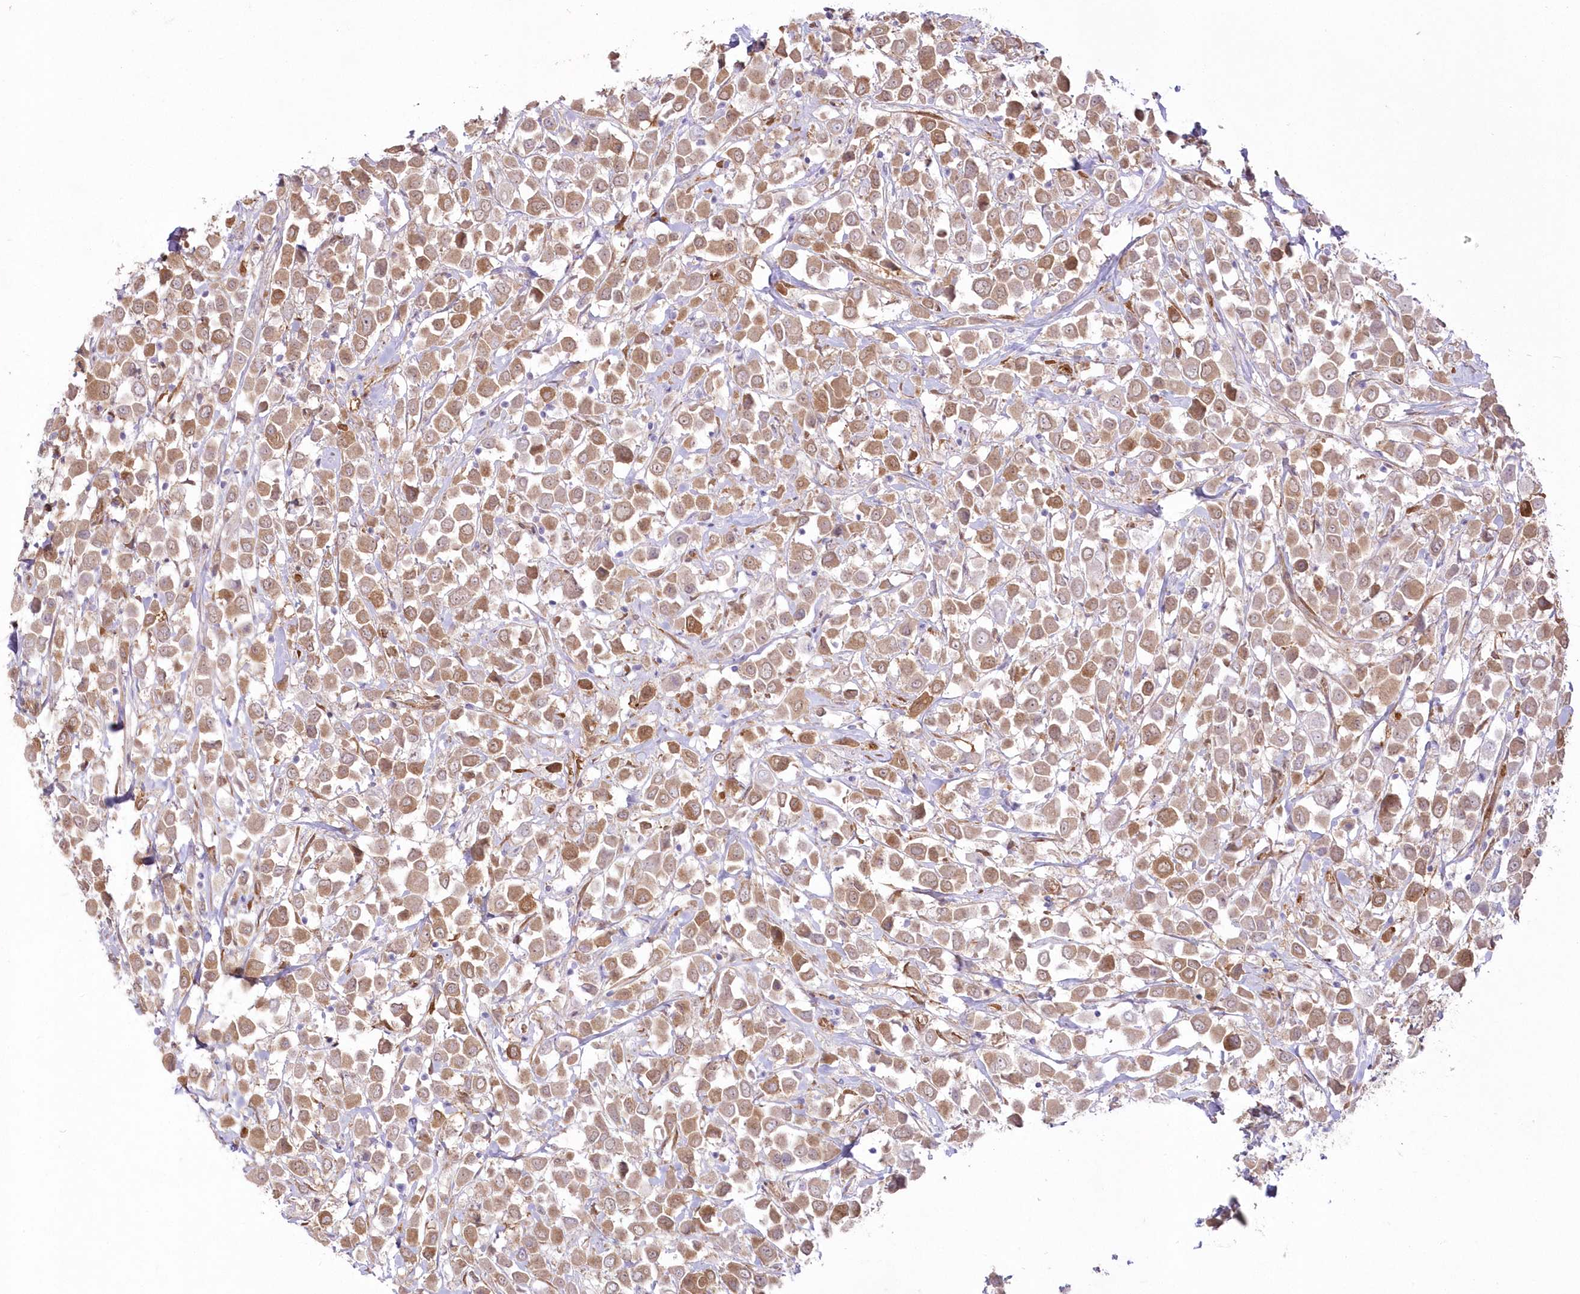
{"staining": {"intensity": "moderate", "quantity": ">75%", "location": "cytoplasmic/membranous"}, "tissue": "breast cancer", "cell_type": "Tumor cells", "image_type": "cancer", "snomed": [{"axis": "morphology", "description": "Duct carcinoma"}, {"axis": "topography", "description": "Breast"}], "caption": "Protein expression analysis of breast cancer shows moderate cytoplasmic/membranous expression in approximately >75% of tumor cells.", "gene": "SH3PXD2B", "patient": {"sex": "female", "age": 61}}